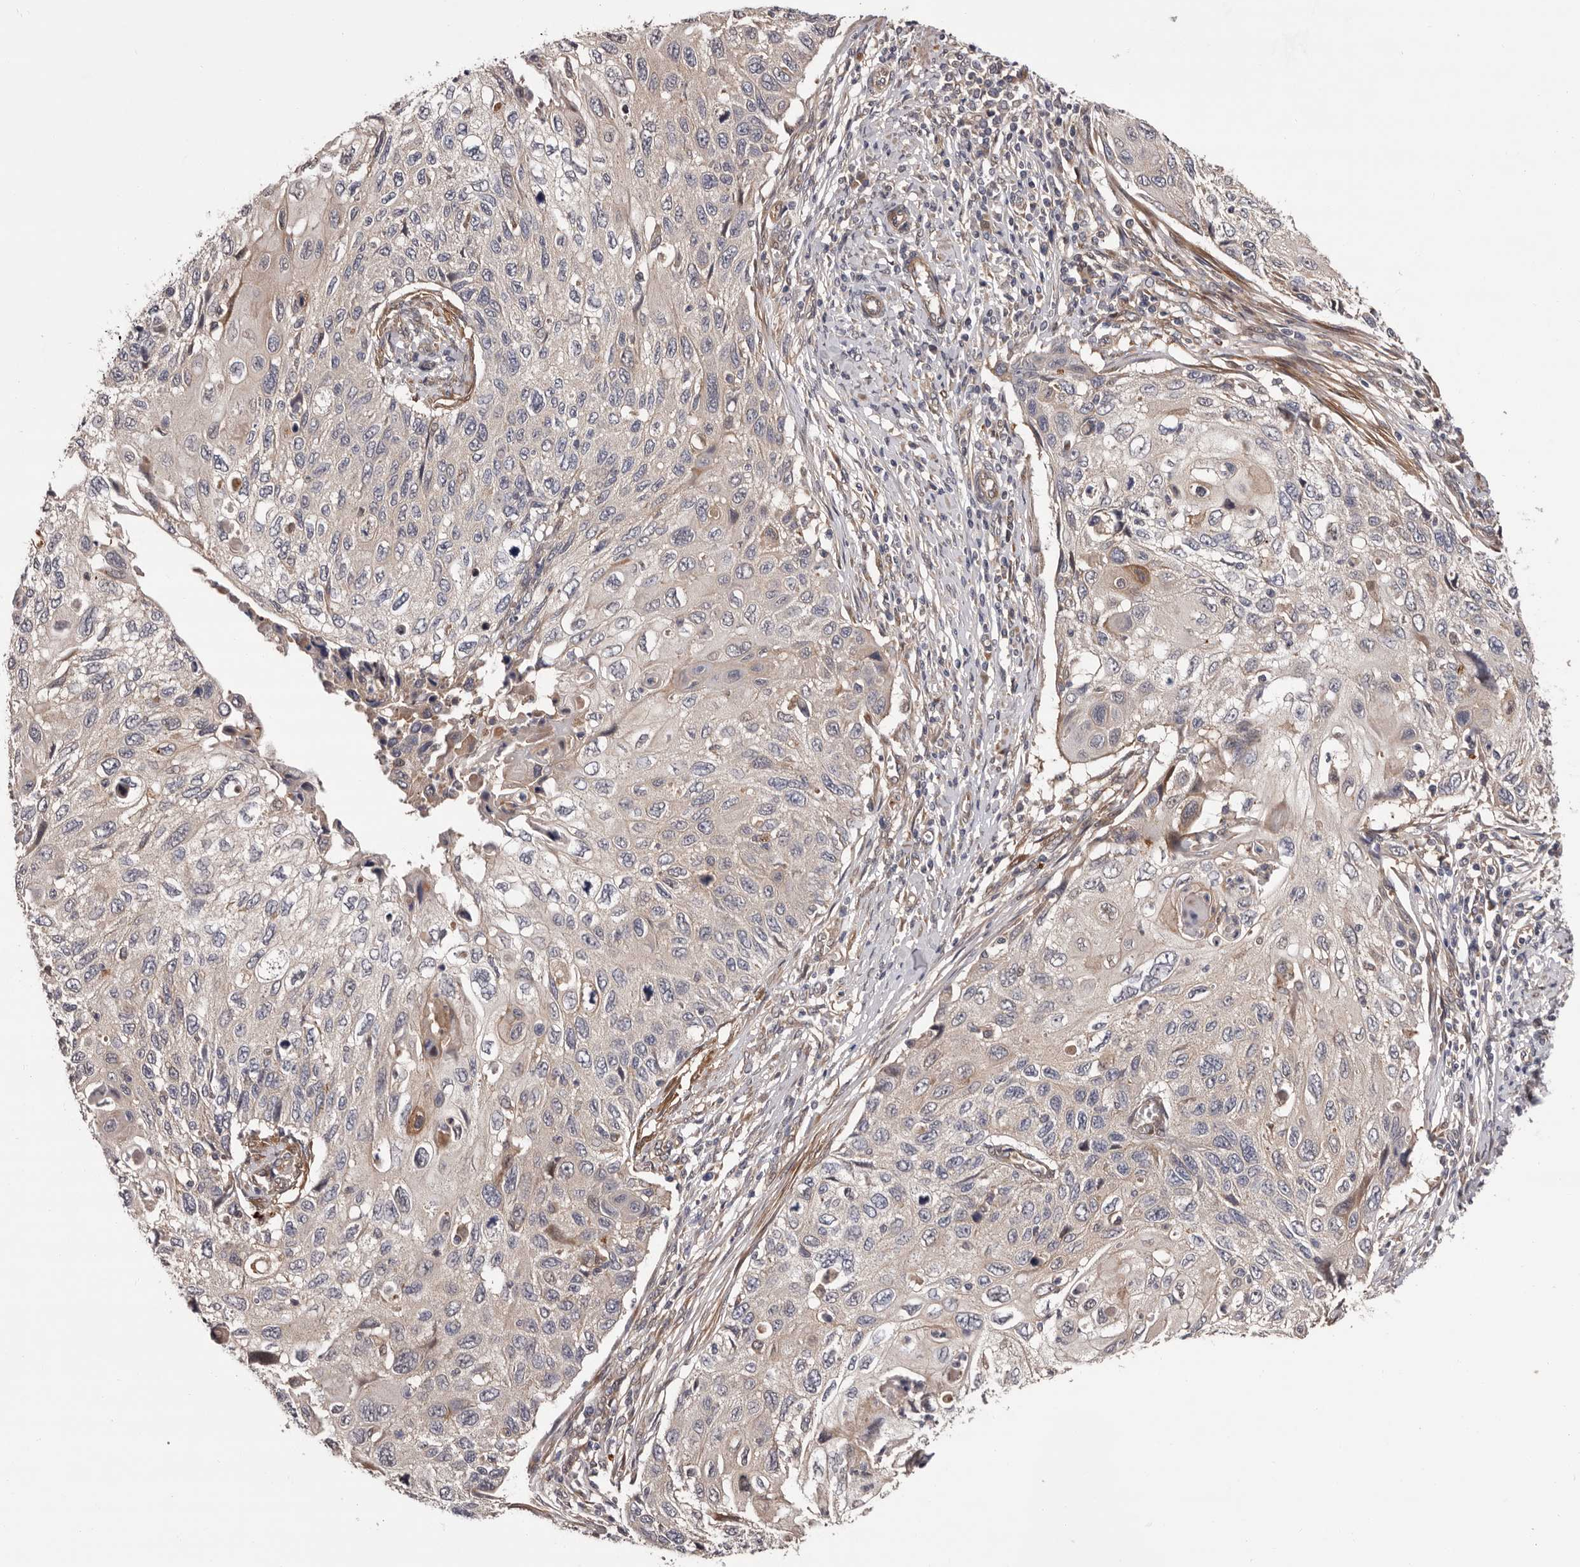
{"staining": {"intensity": "negative", "quantity": "none", "location": "none"}, "tissue": "cervical cancer", "cell_type": "Tumor cells", "image_type": "cancer", "snomed": [{"axis": "morphology", "description": "Squamous cell carcinoma, NOS"}, {"axis": "topography", "description": "Cervix"}], "caption": "Protein analysis of squamous cell carcinoma (cervical) shows no significant expression in tumor cells.", "gene": "PRKD1", "patient": {"sex": "female", "age": 70}}